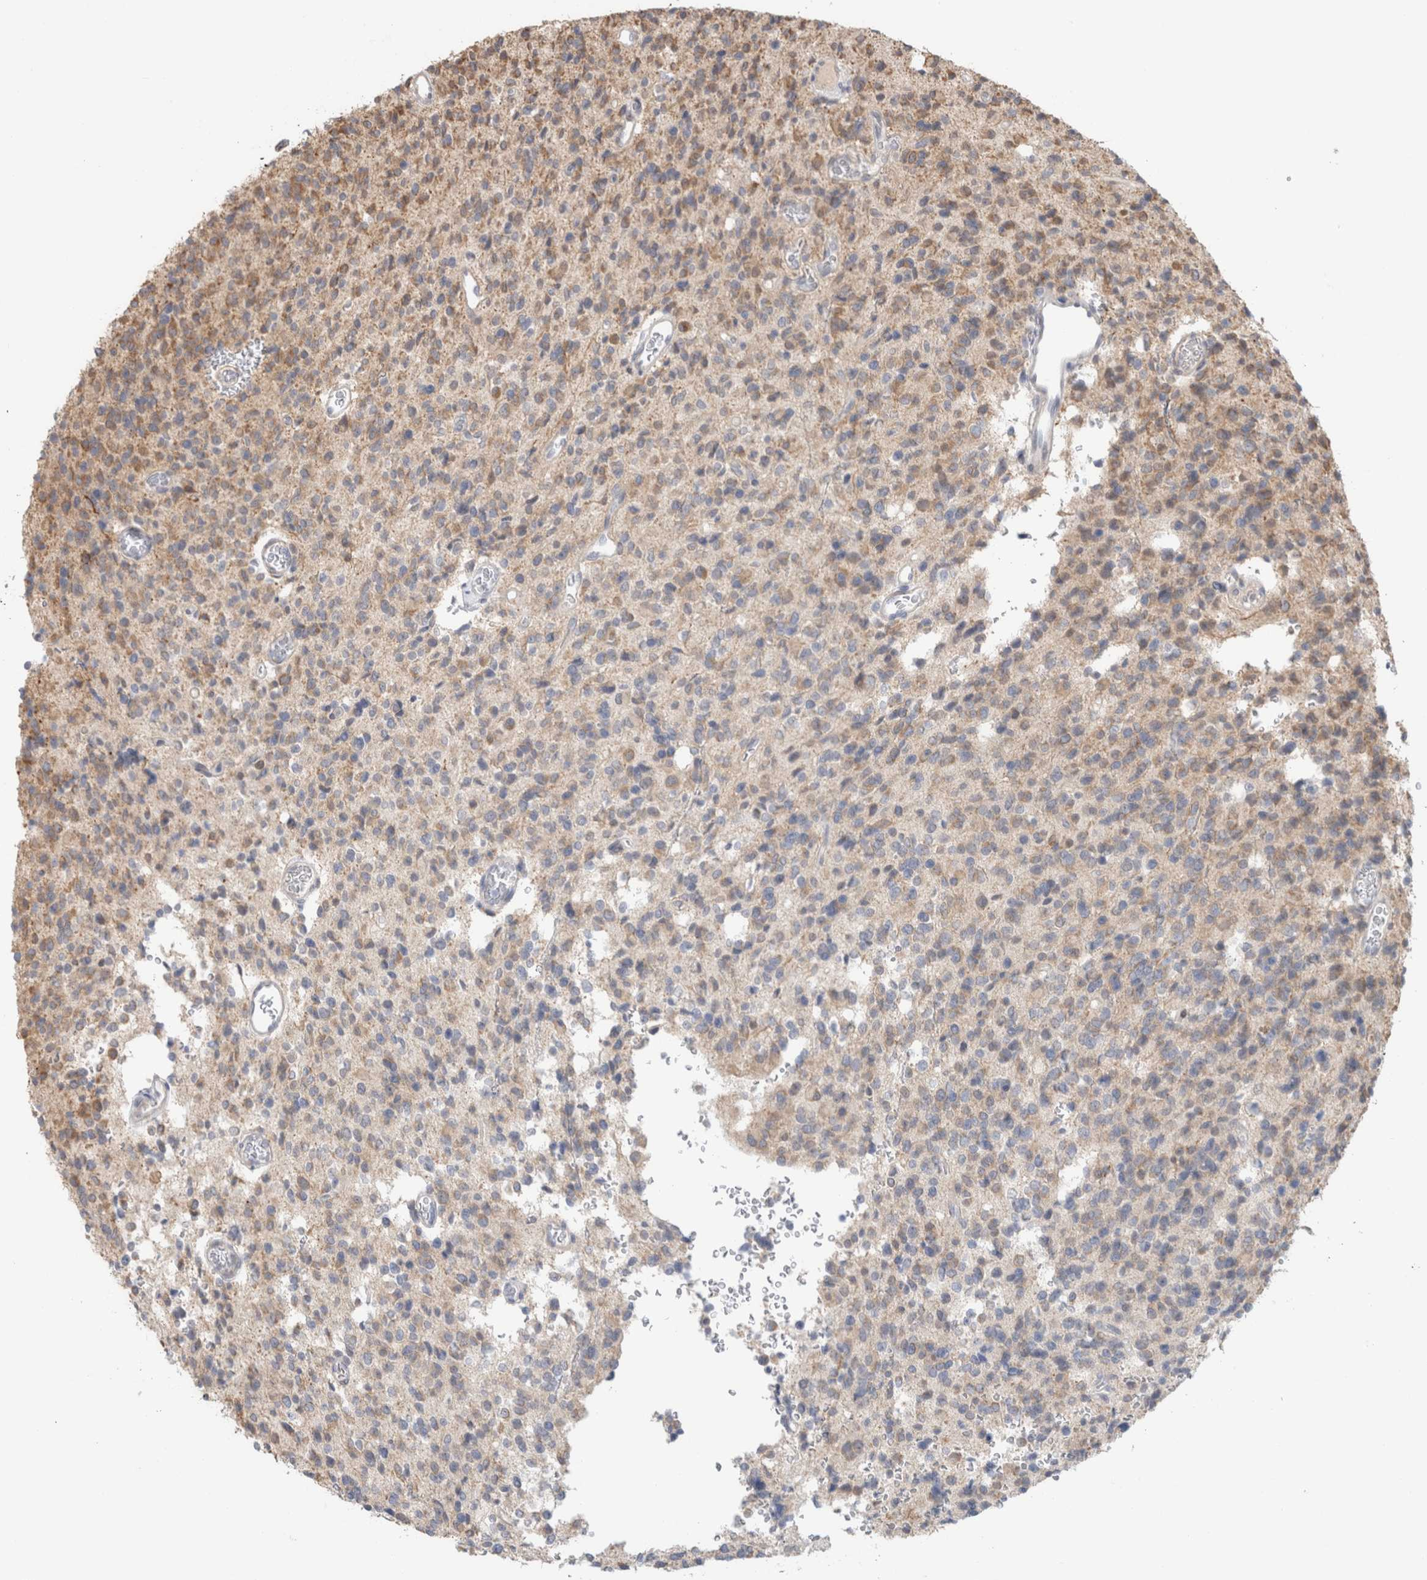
{"staining": {"intensity": "weak", "quantity": "<25%", "location": "cytoplasmic/membranous"}, "tissue": "glioma", "cell_type": "Tumor cells", "image_type": "cancer", "snomed": [{"axis": "morphology", "description": "Glioma, malignant, High grade"}, {"axis": "topography", "description": "Brain"}], "caption": "DAB (3,3'-diaminobenzidine) immunohistochemical staining of malignant glioma (high-grade) exhibits no significant positivity in tumor cells. (Brightfield microscopy of DAB (3,3'-diaminobenzidine) IHC at high magnification).", "gene": "SYDE2", "patient": {"sex": "male", "age": 34}}